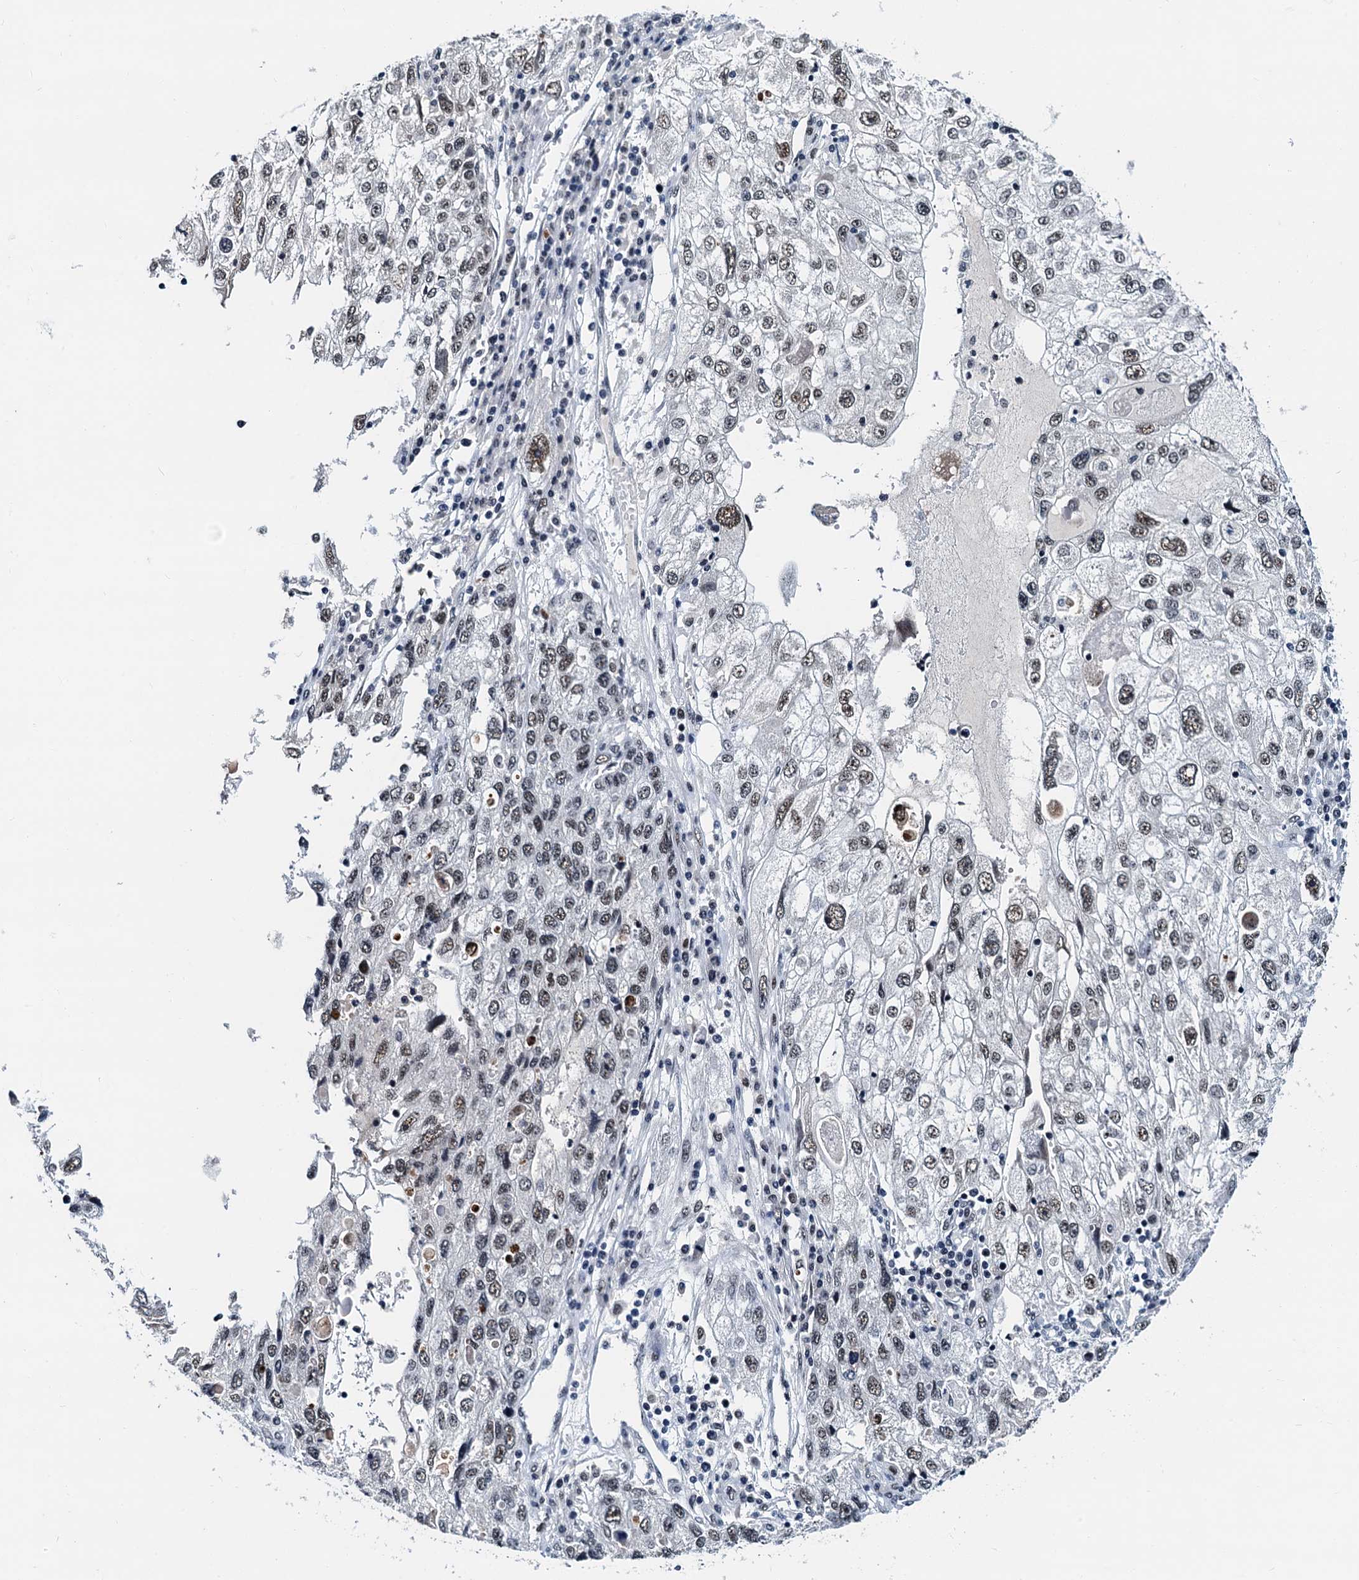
{"staining": {"intensity": "weak", "quantity": ">75%", "location": "nuclear"}, "tissue": "endometrial cancer", "cell_type": "Tumor cells", "image_type": "cancer", "snomed": [{"axis": "morphology", "description": "Adenocarcinoma, NOS"}, {"axis": "topography", "description": "Endometrium"}], "caption": "Adenocarcinoma (endometrial) was stained to show a protein in brown. There is low levels of weak nuclear expression in about >75% of tumor cells. The protein of interest is stained brown, and the nuclei are stained in blue (DAB (3,3'-diaminobenzidine) IHC with brightfield microscopy, high magnification).", "gene": "SNRPD1", "patient": {"sex": "female", "age": 49}}